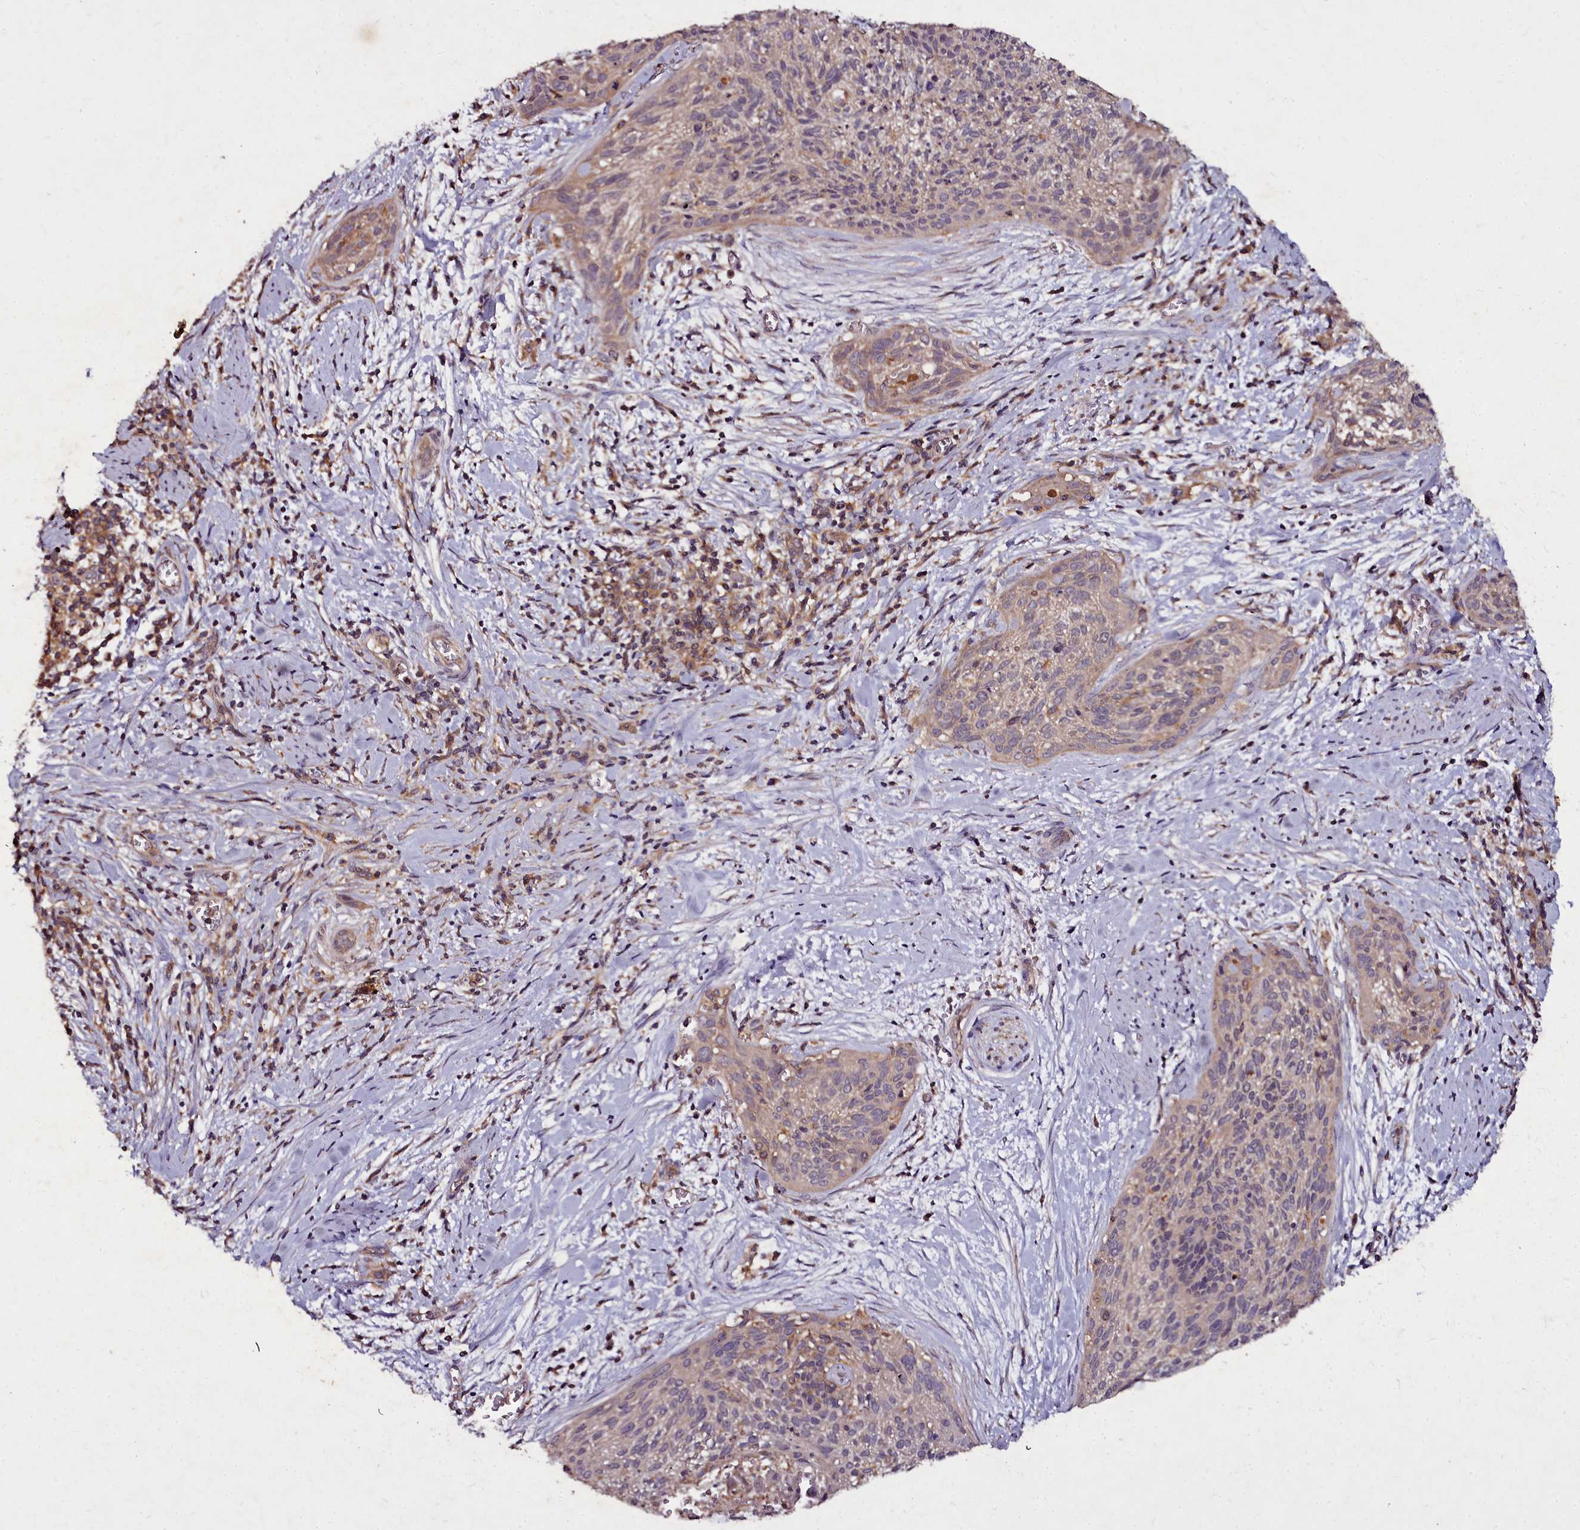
{"staining": {"intensity": "weak", "quantity": "25%-75%", "location": "cytoplasmic/membranous"}, "tissue": "cervical cancer", "cell_type": "Tumor cells", "image_type": "cancer", "snomed": [{"axis": "morphology", "description": "Squamous cell carcinoma, NOS"}, {"axis": "topography", "description": "Cervix"}], "caption": "The photomicrograph exhibits a brown stain indicating the presence of a protein in the cytoplasmic/membranous of tumor cells in cervical cancer (squamous cell carcinoma).", "gene": "NCKAP1L", "patient": {"sex": "female", "age": 55}}